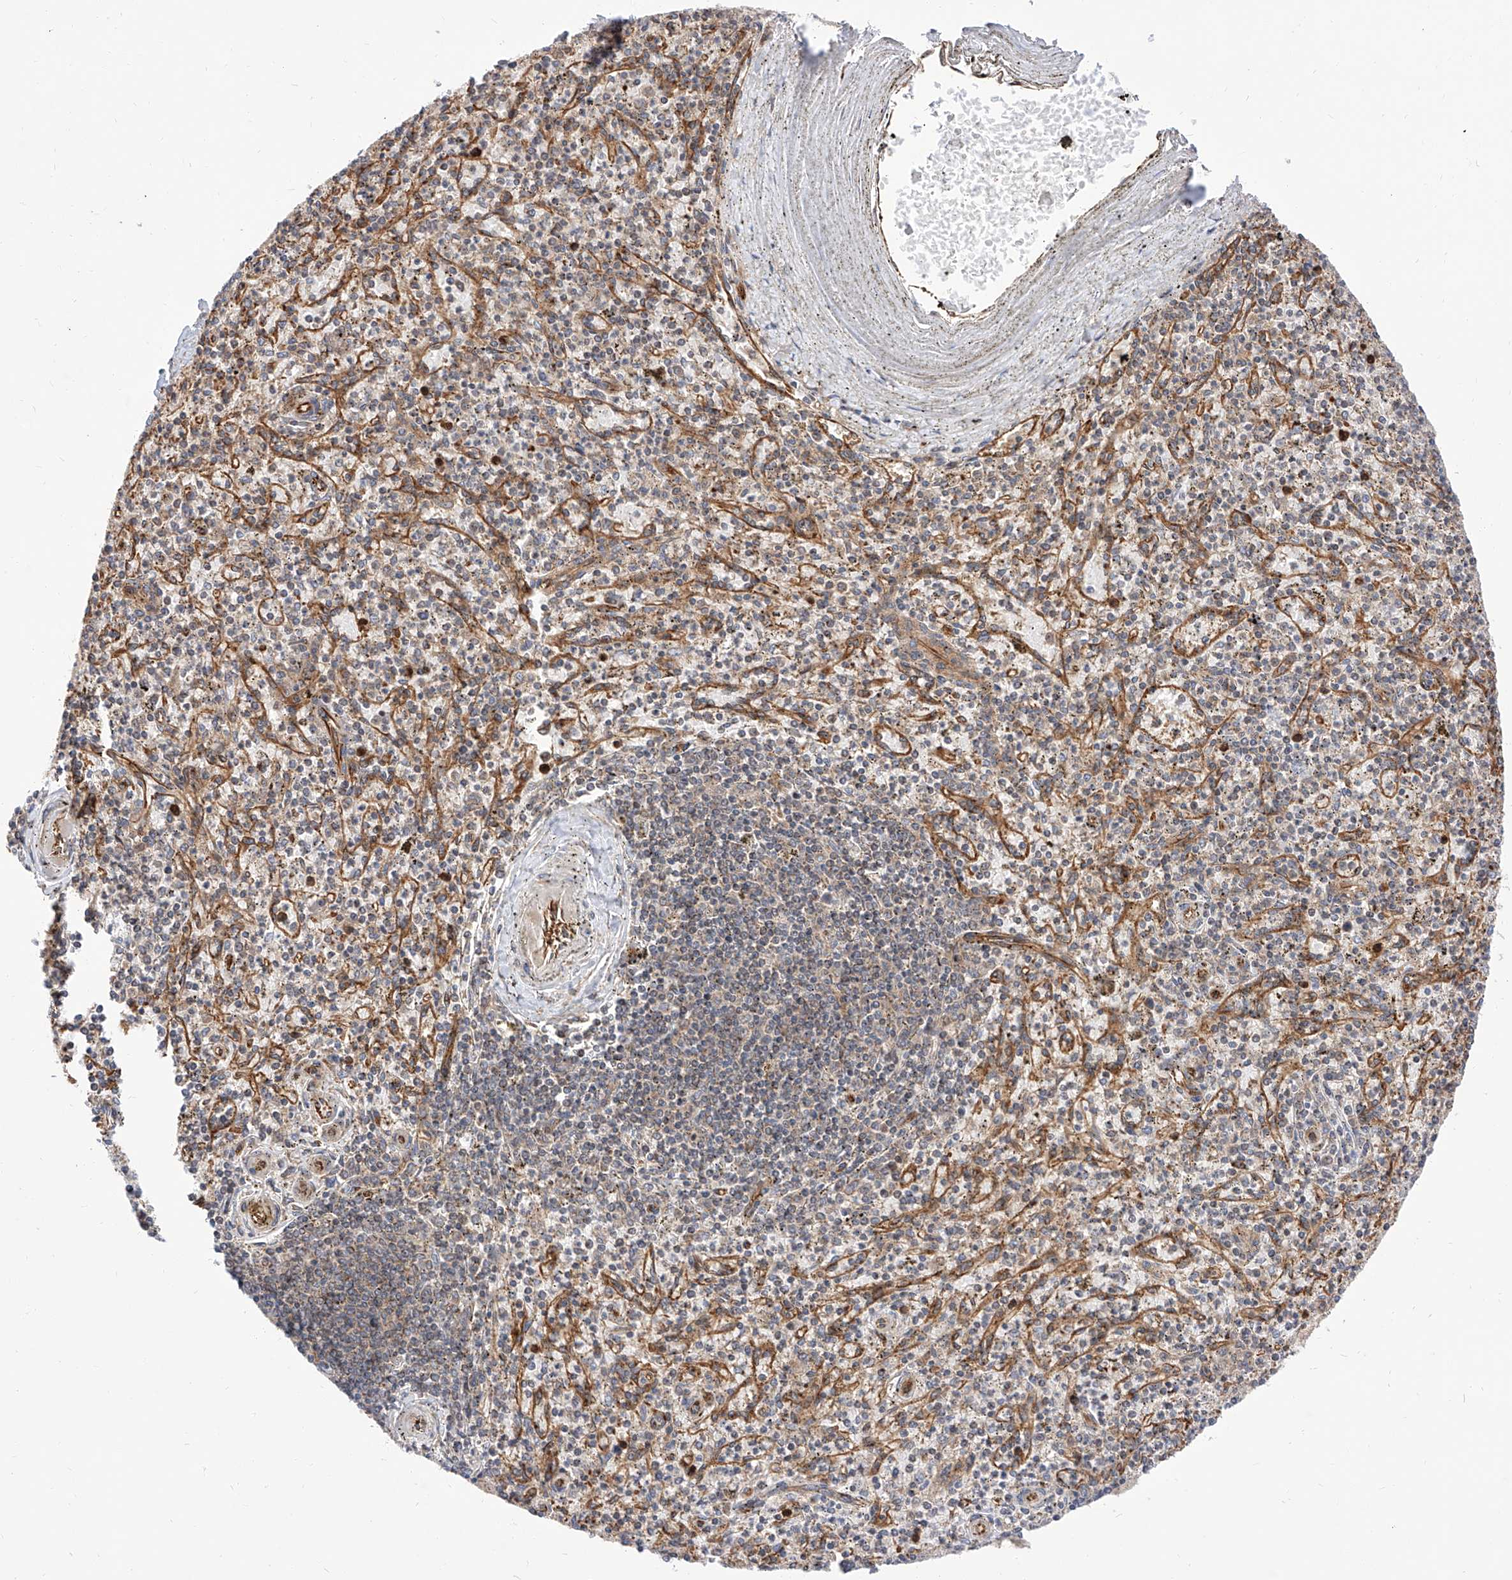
{"staining": {"intensity": "moderate", "quantity": "<25%", "location": "cytoplasmic/membranous"}, "tissue": "spleen", "cell_type": "Cells in red pulp", "image_type": "normal", "snomed": [{"axis": "morphology", "description": "Normal tissue, NOS"}, {"axis": "topography", "description": "Spleen"}], "caption": "Immunohistochemical staining of benign human spleen displays low levels of moderate cytoplasmic/membranous staining in about <25% of cells in red pulp.", "gene": "ISCA2", "patient": {"sex": "male", "age": 72}}